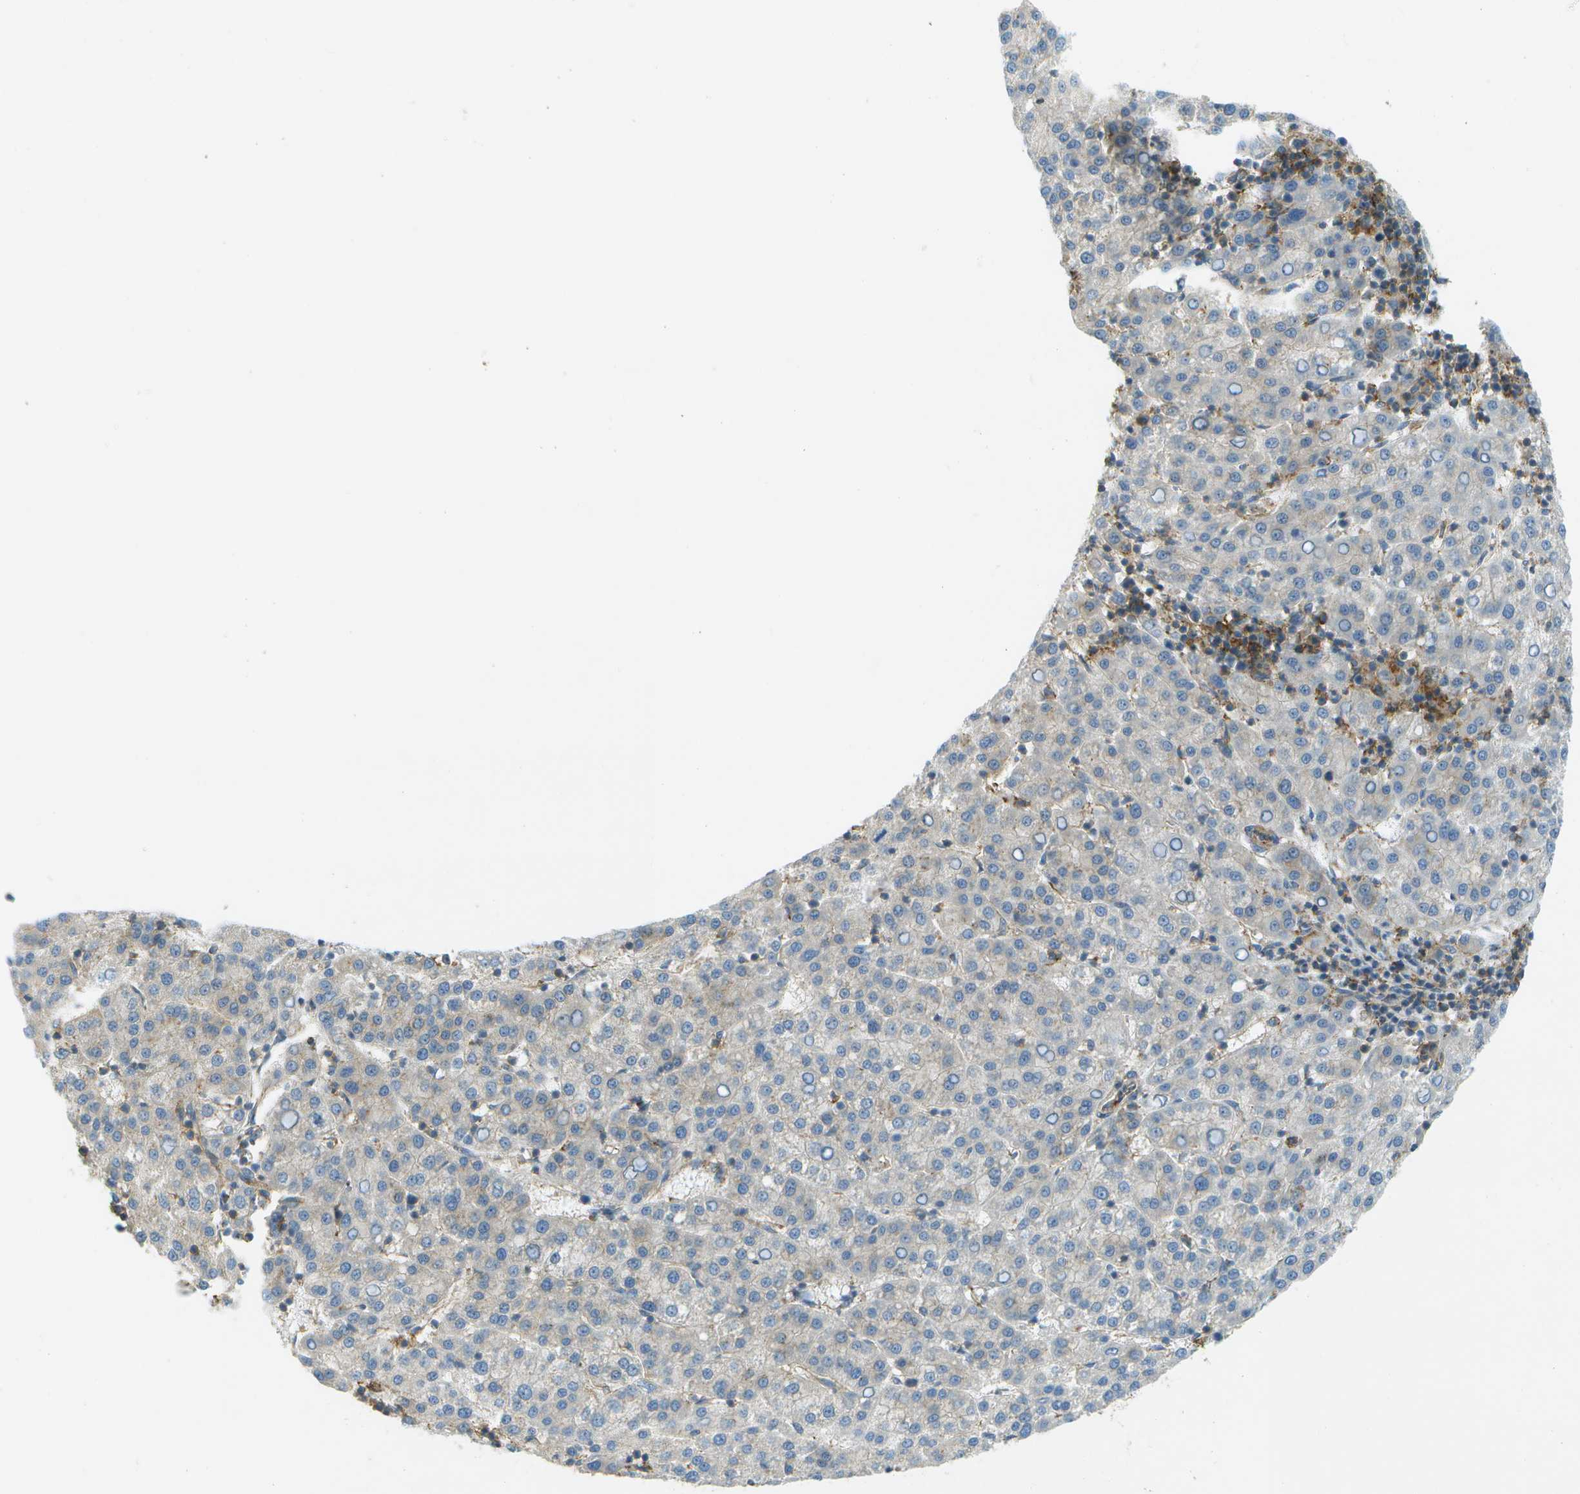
{"staining": {"intensity": "negative", "quantity": "none", "location": "none"}, "tissue": "liver cancer", "cell_type": "Tumor cells", "image_type": "cancer", "snomed": [{"axis": "morphology", "description": "Carcinoma, Hepatocellular, NOS"}, {"axis": "topography", "description": "Liver"}], "caption": "The immunohistochemistry histopathology image has no significant expression in tumor cells of hepatocellular carcinoma (liver) tissue.", "gene": "WNK2", "patient": {"sex": "female", "age": 58}}